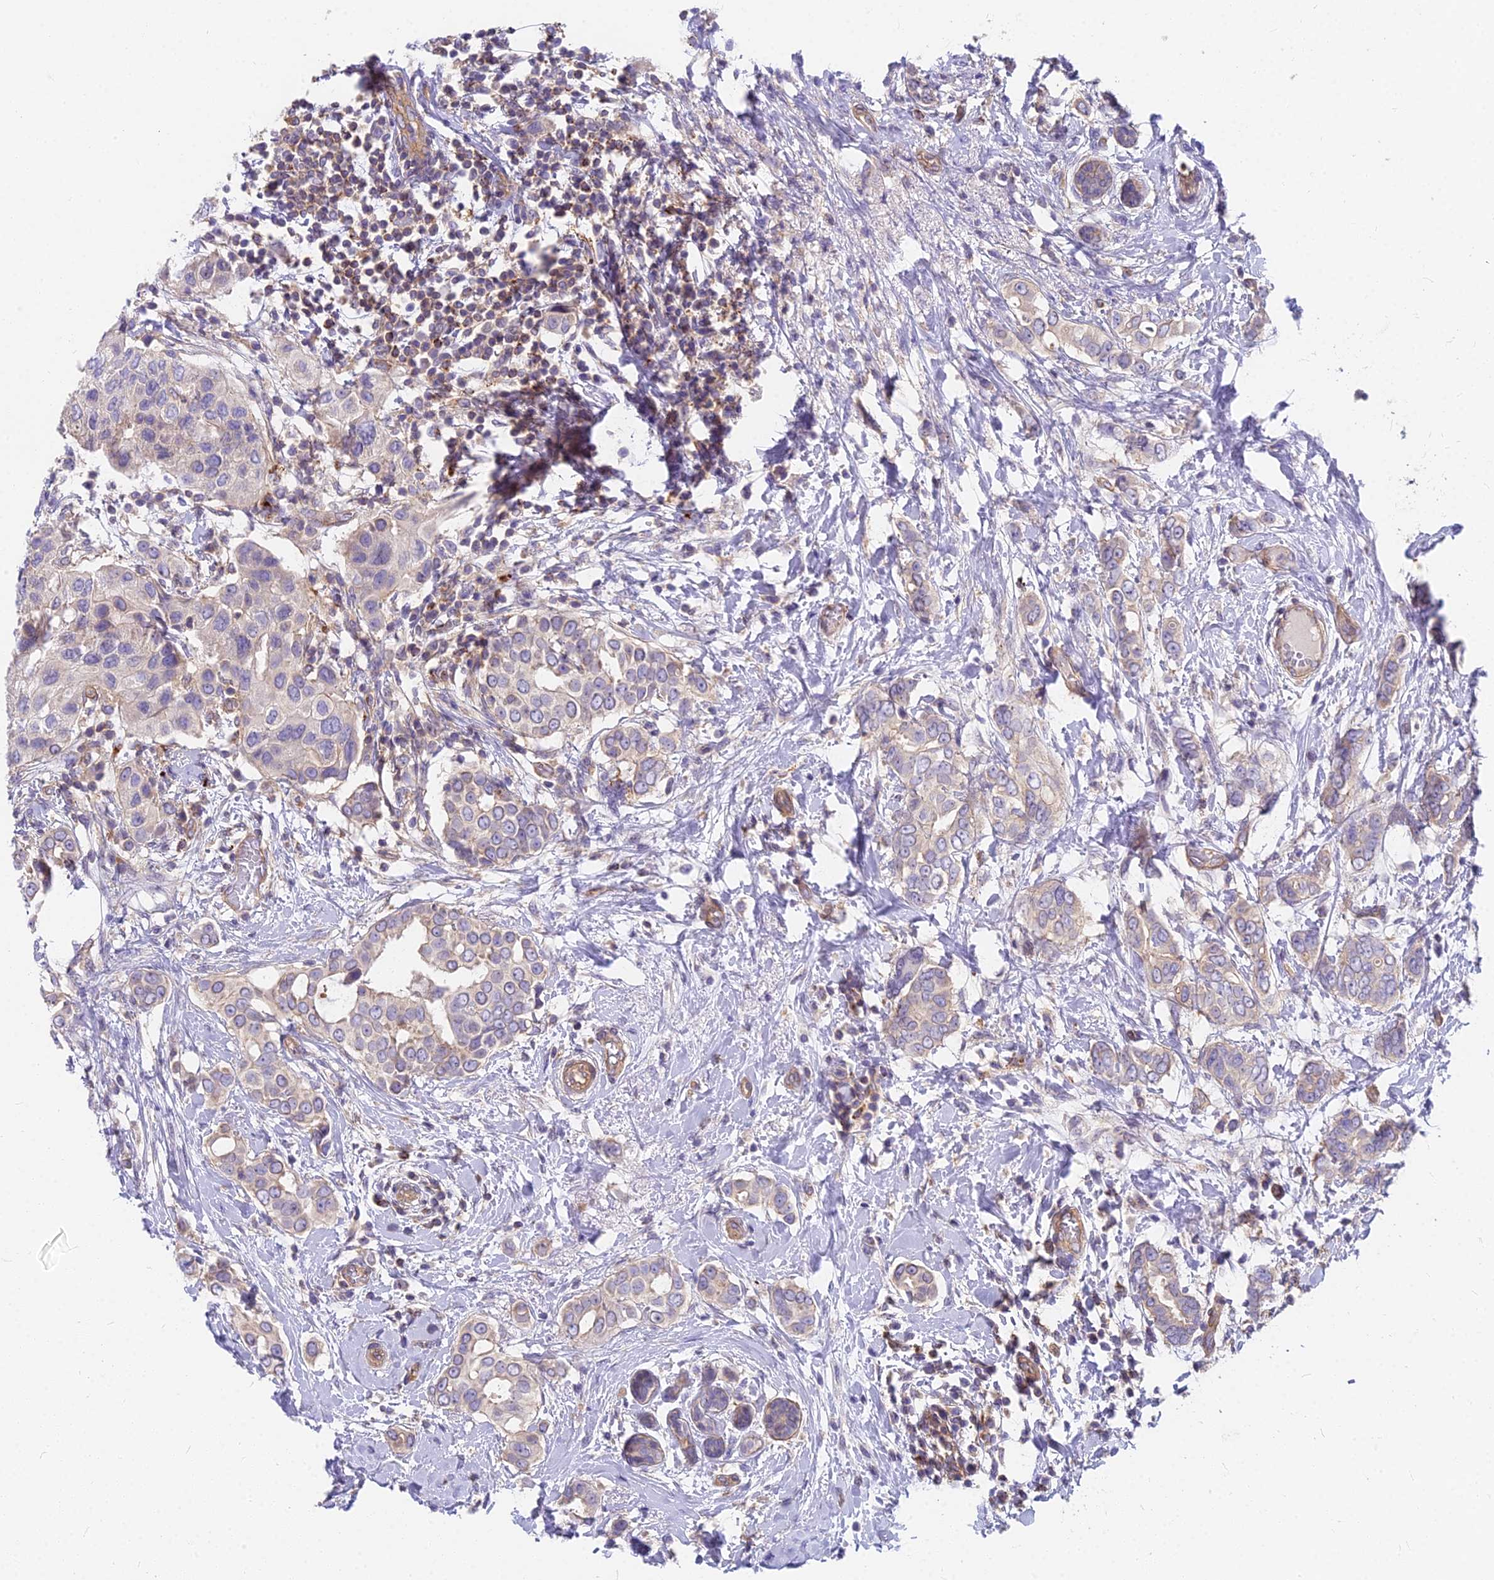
{"staining": {"intensity": "weak", "quantity": "<25%", "location": "cytoplasmic/membranous"}, "tissue": "breast cancer", "cell_type": "Tumor cells", "image_type": "cancer", "snomed": [{"axis": "morphology", "description": "Lobular carcinoma"}, {"axis": "topography", "description": "Breast"}], "caption": "The image demonstrates no staining of tumor cells in breast cancer.", "gene": "HLA-DOA", "patient": {"sex": "female", "age": 51}}